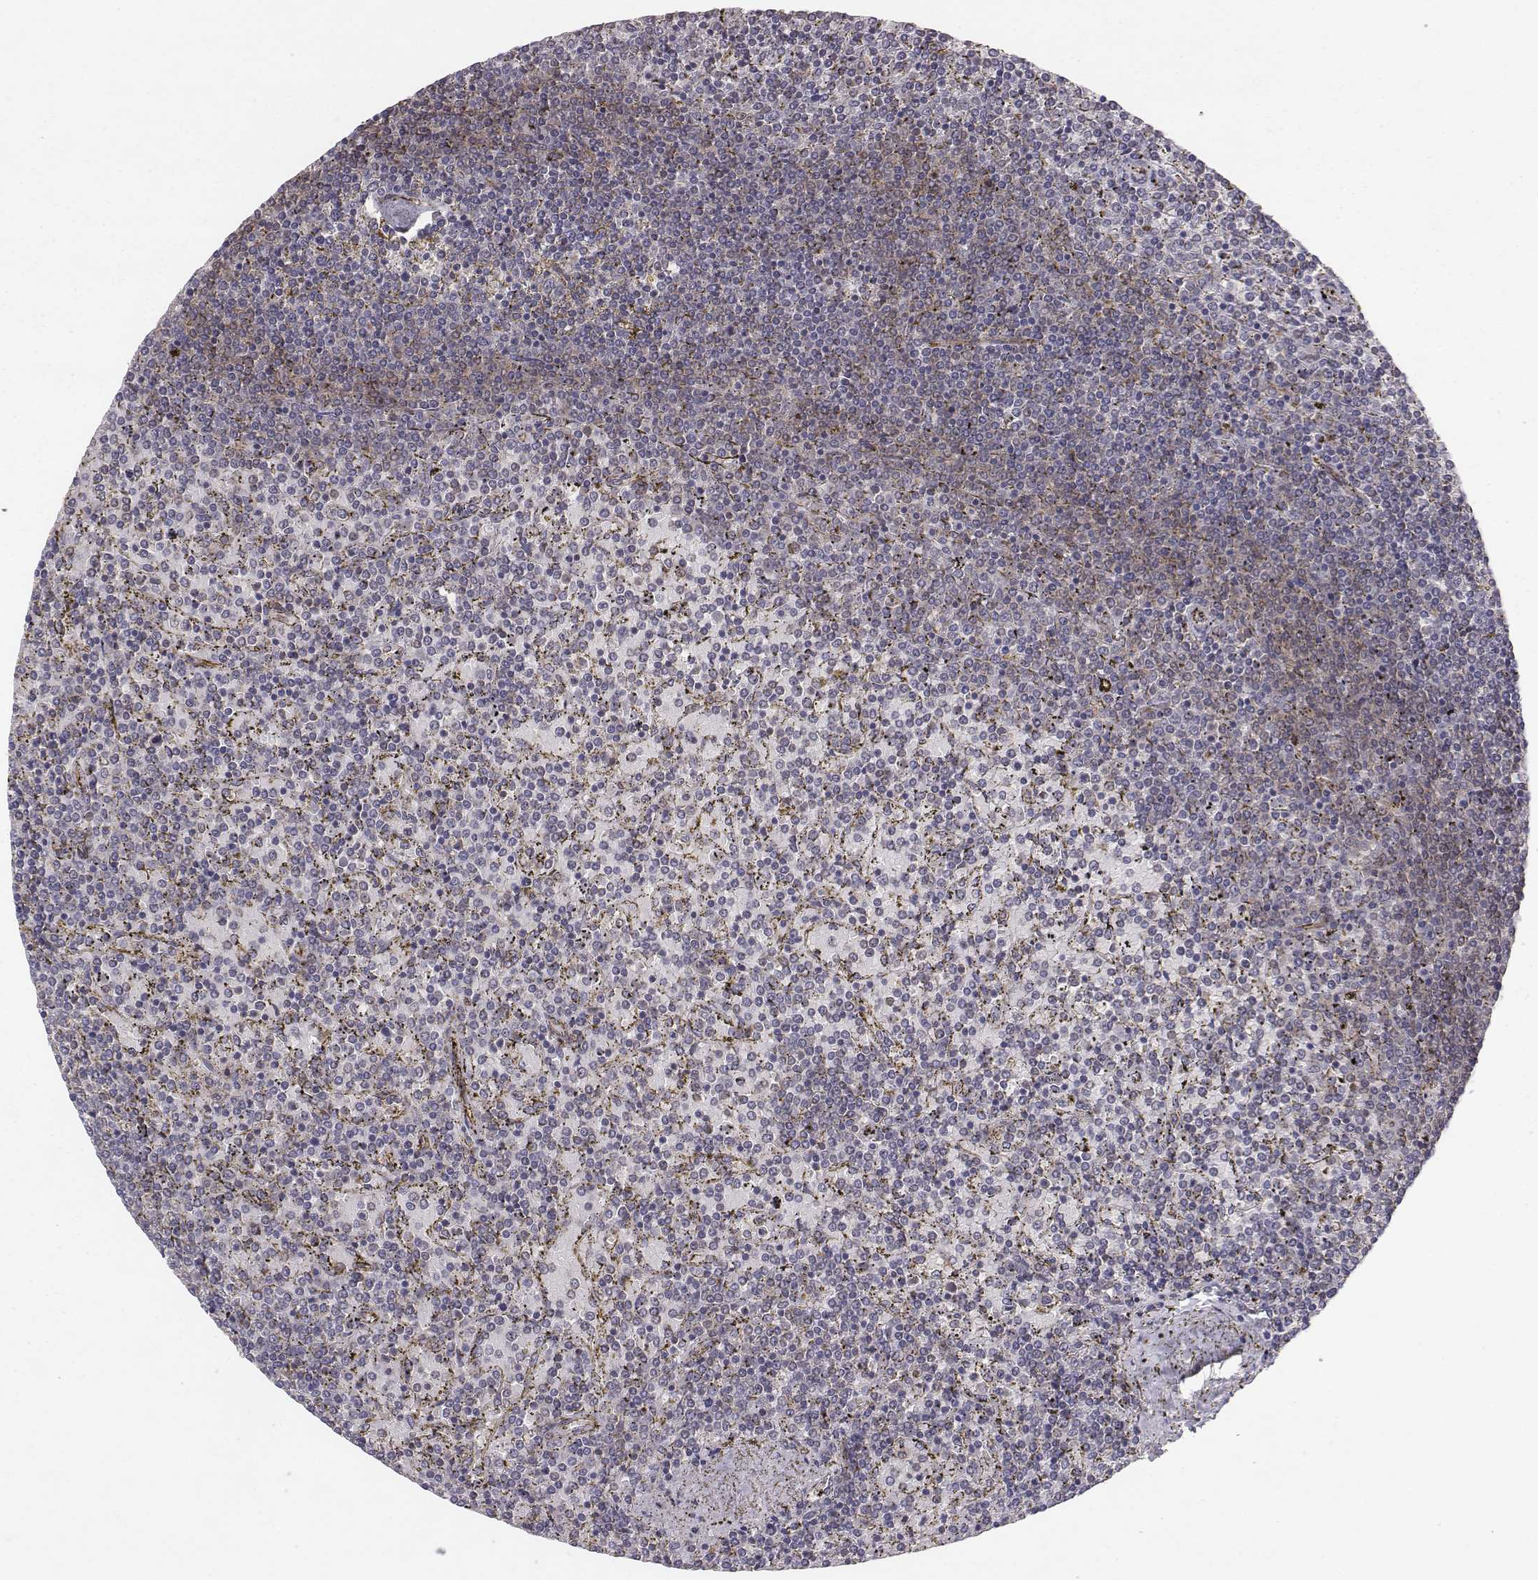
{"staining": {"intensity": "negative", "quantity": "none", "location": "none"}, "tissue": "lymphoma", "cell_type": "Tumor cells", "image_type": "cancer", "snomed": [{"axis": "morphology", "description": "Malignant lymphoma, non-Hodgkin's type, Low grade"}, {"axis": "topography", "description": "Spleen"}], "caption": "Lymphoma was stained to show a protein in brown. There is no significant staining in tumor cells.", "gene": "PTPRG", "patient": {"sex": "female", "age": 77}}